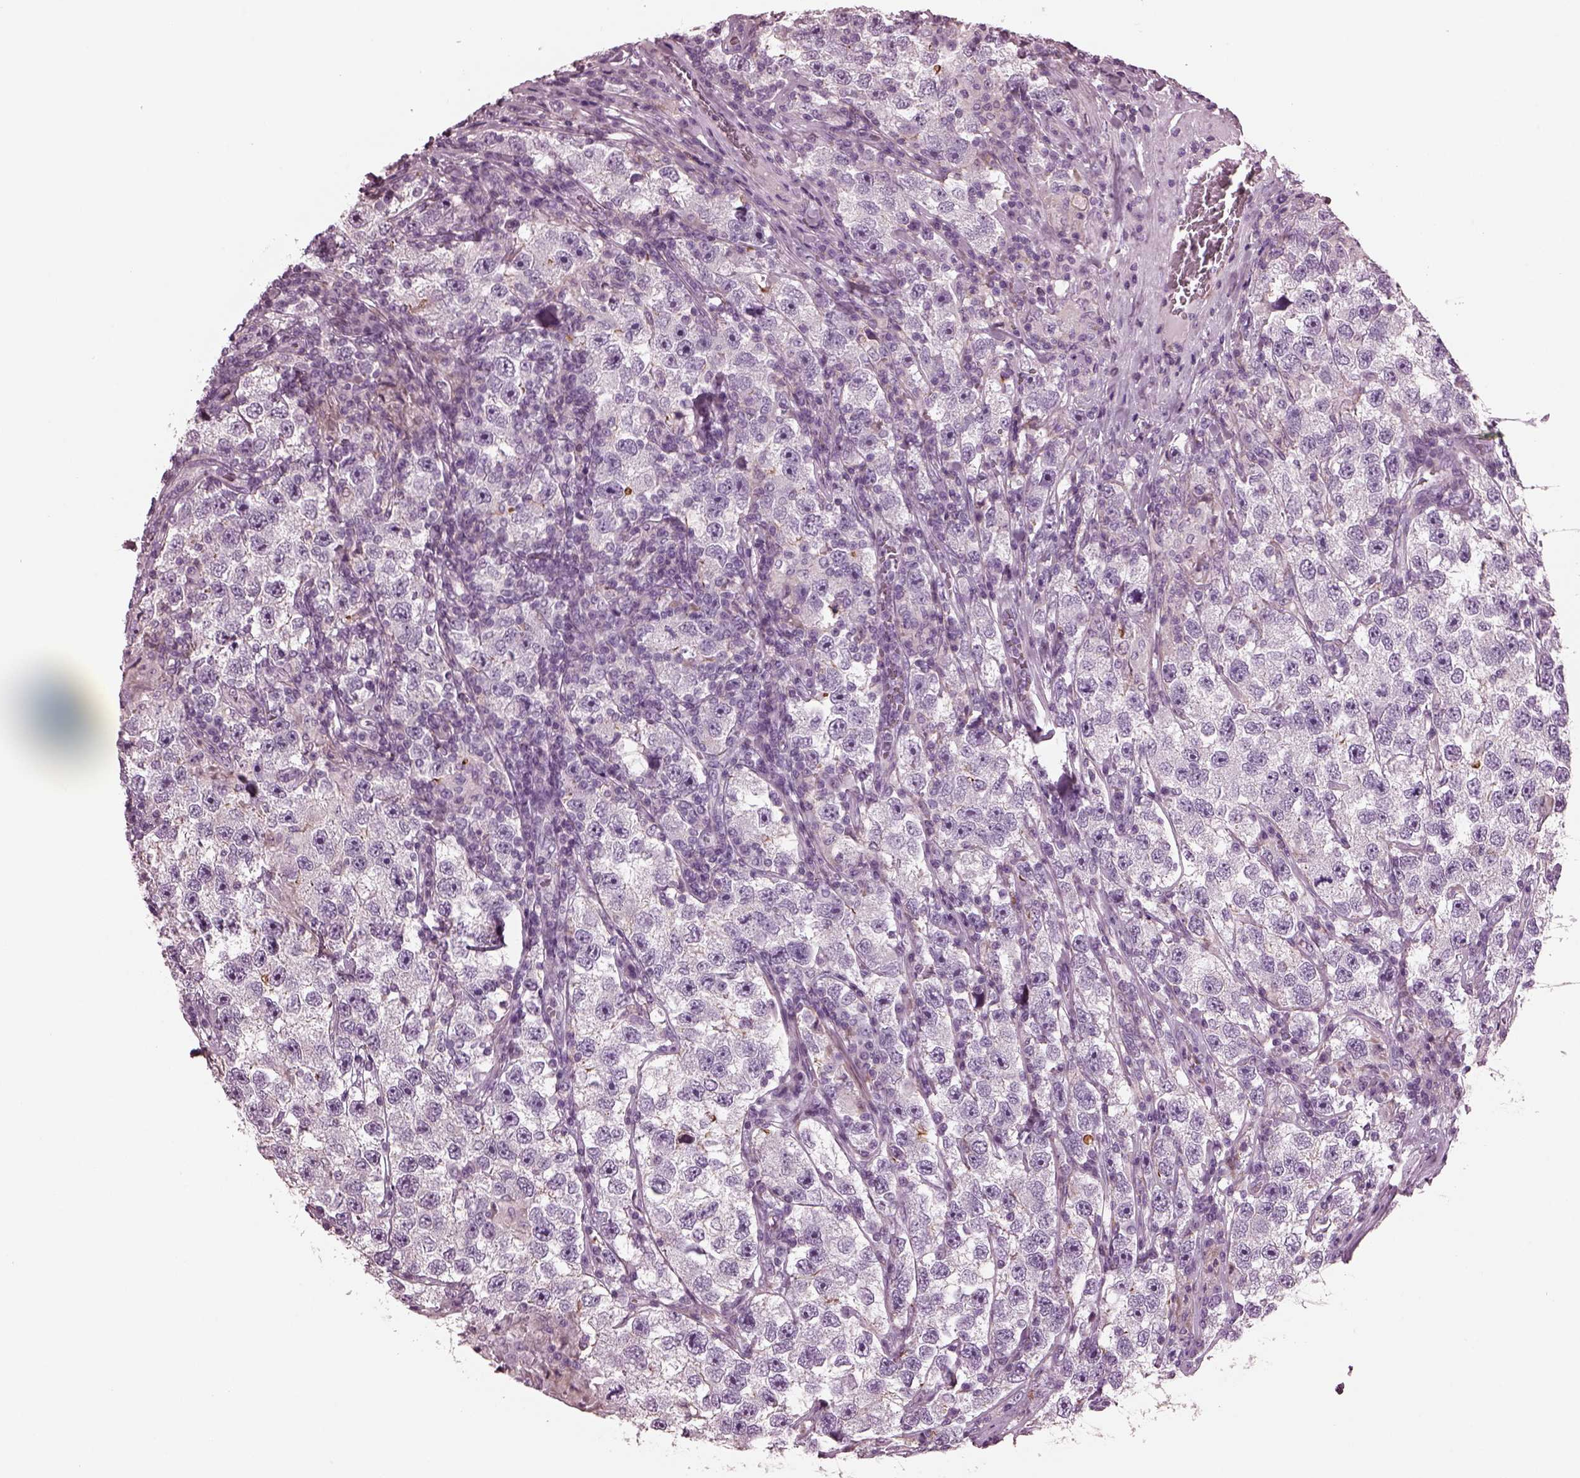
{"staining": {"intensity": "negative", "quantity": "none", "location": "none"}, "tissue": "testis cancer", "cell_type": "Tumor cells", "image_type": "cancer", "snomed": [{"axis": "morphology", "description": "Seminoma, NOS"}, {"axis": "topography", "description": "Testis"}], "caption": "IHC micrograph of testis cancer stained for a protein (brown), which reveals no staining in tumor cells.", "gene": "GDF11", "patient": {"sex": "male", "age": 26}}